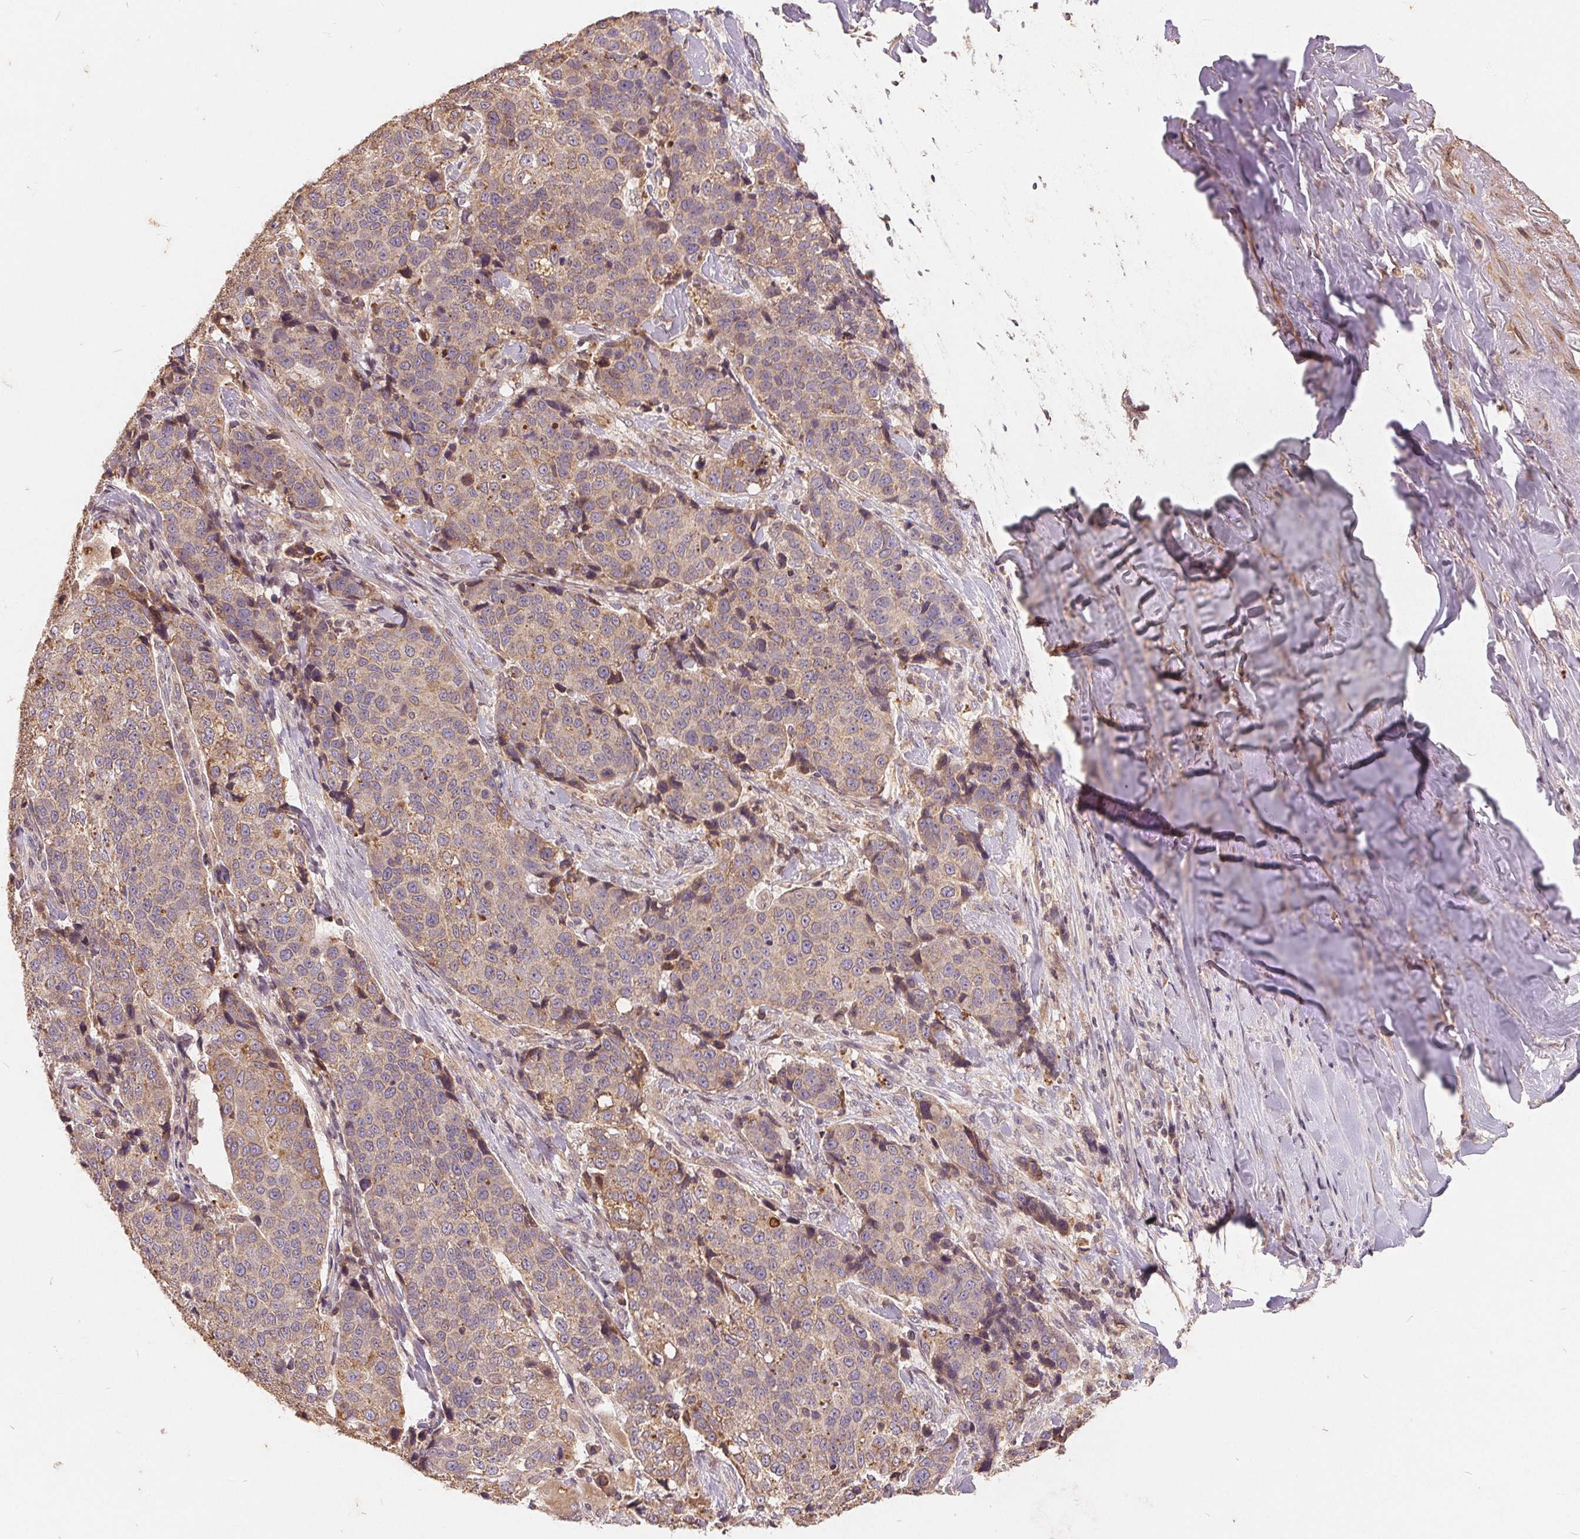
{"staining": {"intensity": "weak", "quantity": "25%-75%", "location": "cytoplasmic/membranous"}, "tissue": "lung cancer", "cell_type": "Tumor cells", "image_type": "cancer", "snomed": [{"axis": "morphology", "description": "Squamous cell carcinoma, NOS"}, {"axis": "topography", "description": "Lymph node"}, {"axis": "topography", "description": "Lung"}], "caption": "A brown stain highlights weak cytoplasmic/membranous staining of a protein in human lung cancer tumor cells. Using DAB (brown) and hematoxylin (blue) stains, captured at high magnification using brightfield microscopy.", "gene": "CDIPT", "patient": {"sex": "male", "age": 61}}